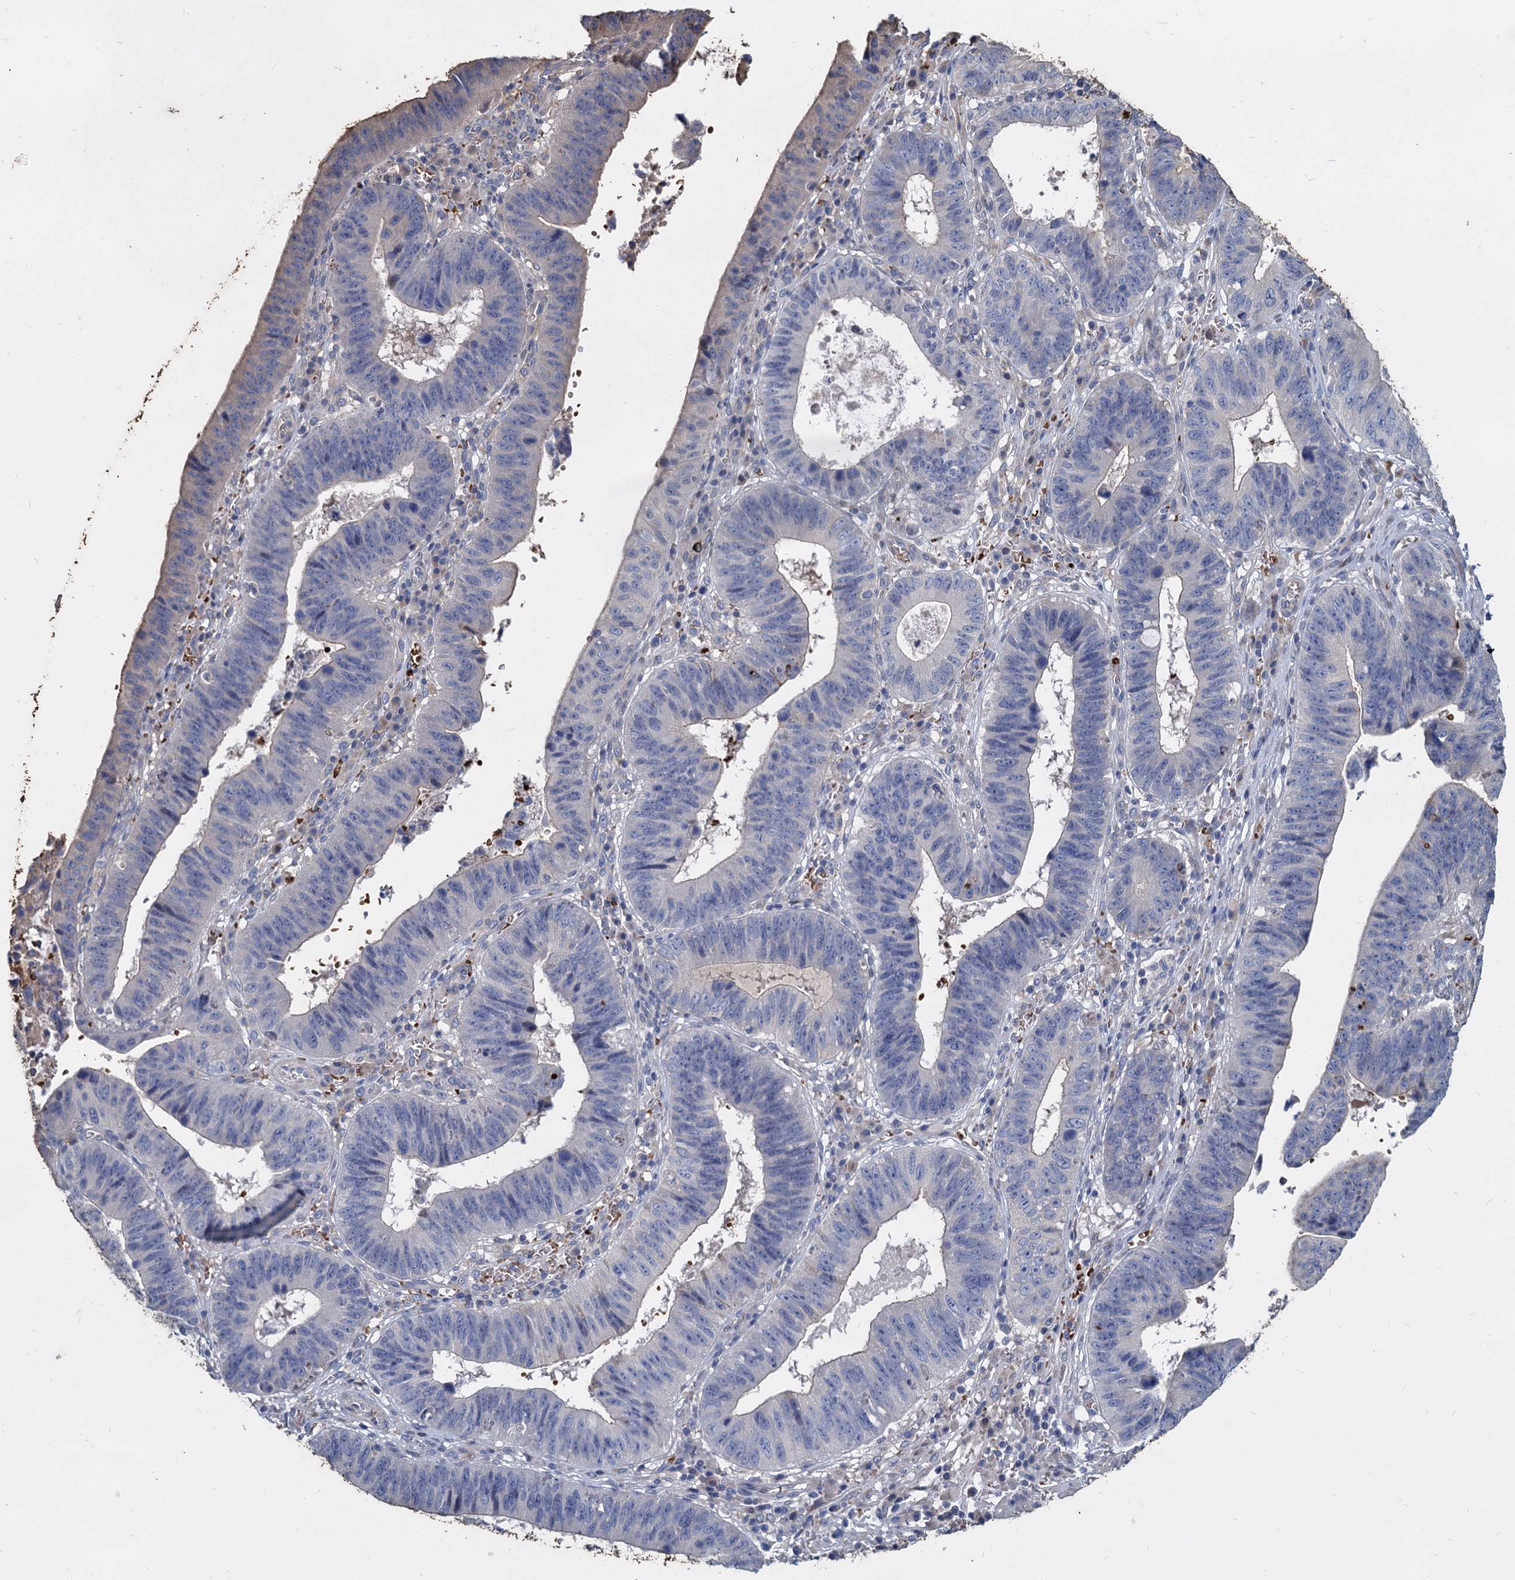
{"staining": {"intensity": "negative", "quantity": "none", "location": "none"}, "tissue": "stomach cancer", "cell_type": "Tumor cells", "image_type": "cancer", "snomed": [{"axis": "morphology", "description": "Adenocarcinoma, NOS"}, {"axis": "topography", "description": "Stomach"}], "caption": "Tumor cells show no significant positivity in stomach cancer (adenocarcinoma).", "gene": "TCTN2", "patient": {"sex": "male", "age": 59}}